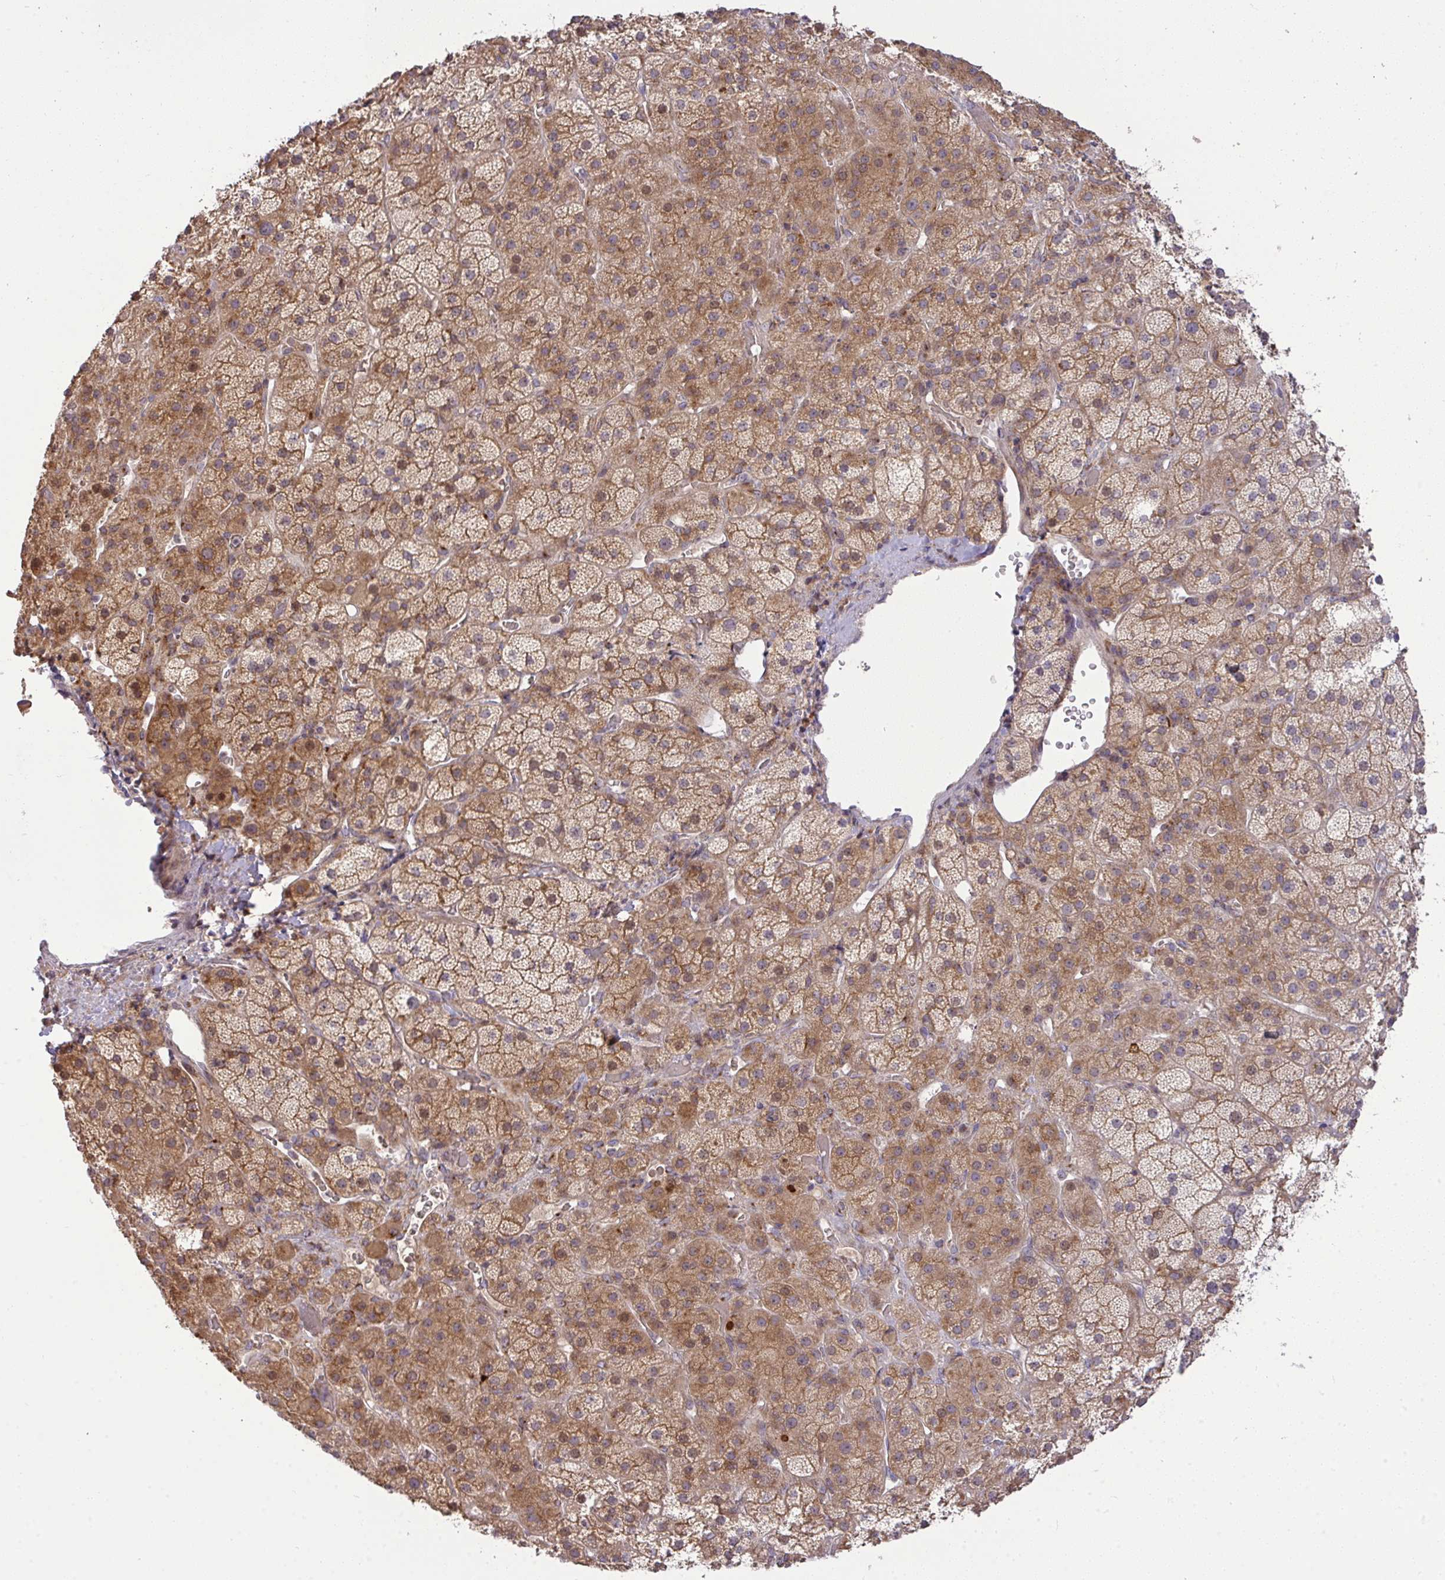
{"staining": {"intensity": "moderate", "quantity": ">75%", "location": "cytoplasmic/membranous,nuclear"}, "tissue": "adrenal gland", "cell_type": "Glandular cells", "image_type": "normal", "snomed": [{"axis": "morphology", "description": "Normal tissue, NOS"}, {"axis": "topography", "description": "Adrenal gland"}], "caption": "Protein analysis of unremarkable adrenal gland exhibits moderate cytoplasmic/membranous,nuclear staining in approximately >75% of glandular cells.", "gene": "SLC9A6", "patient": {"sex": "male", "age": 57}}